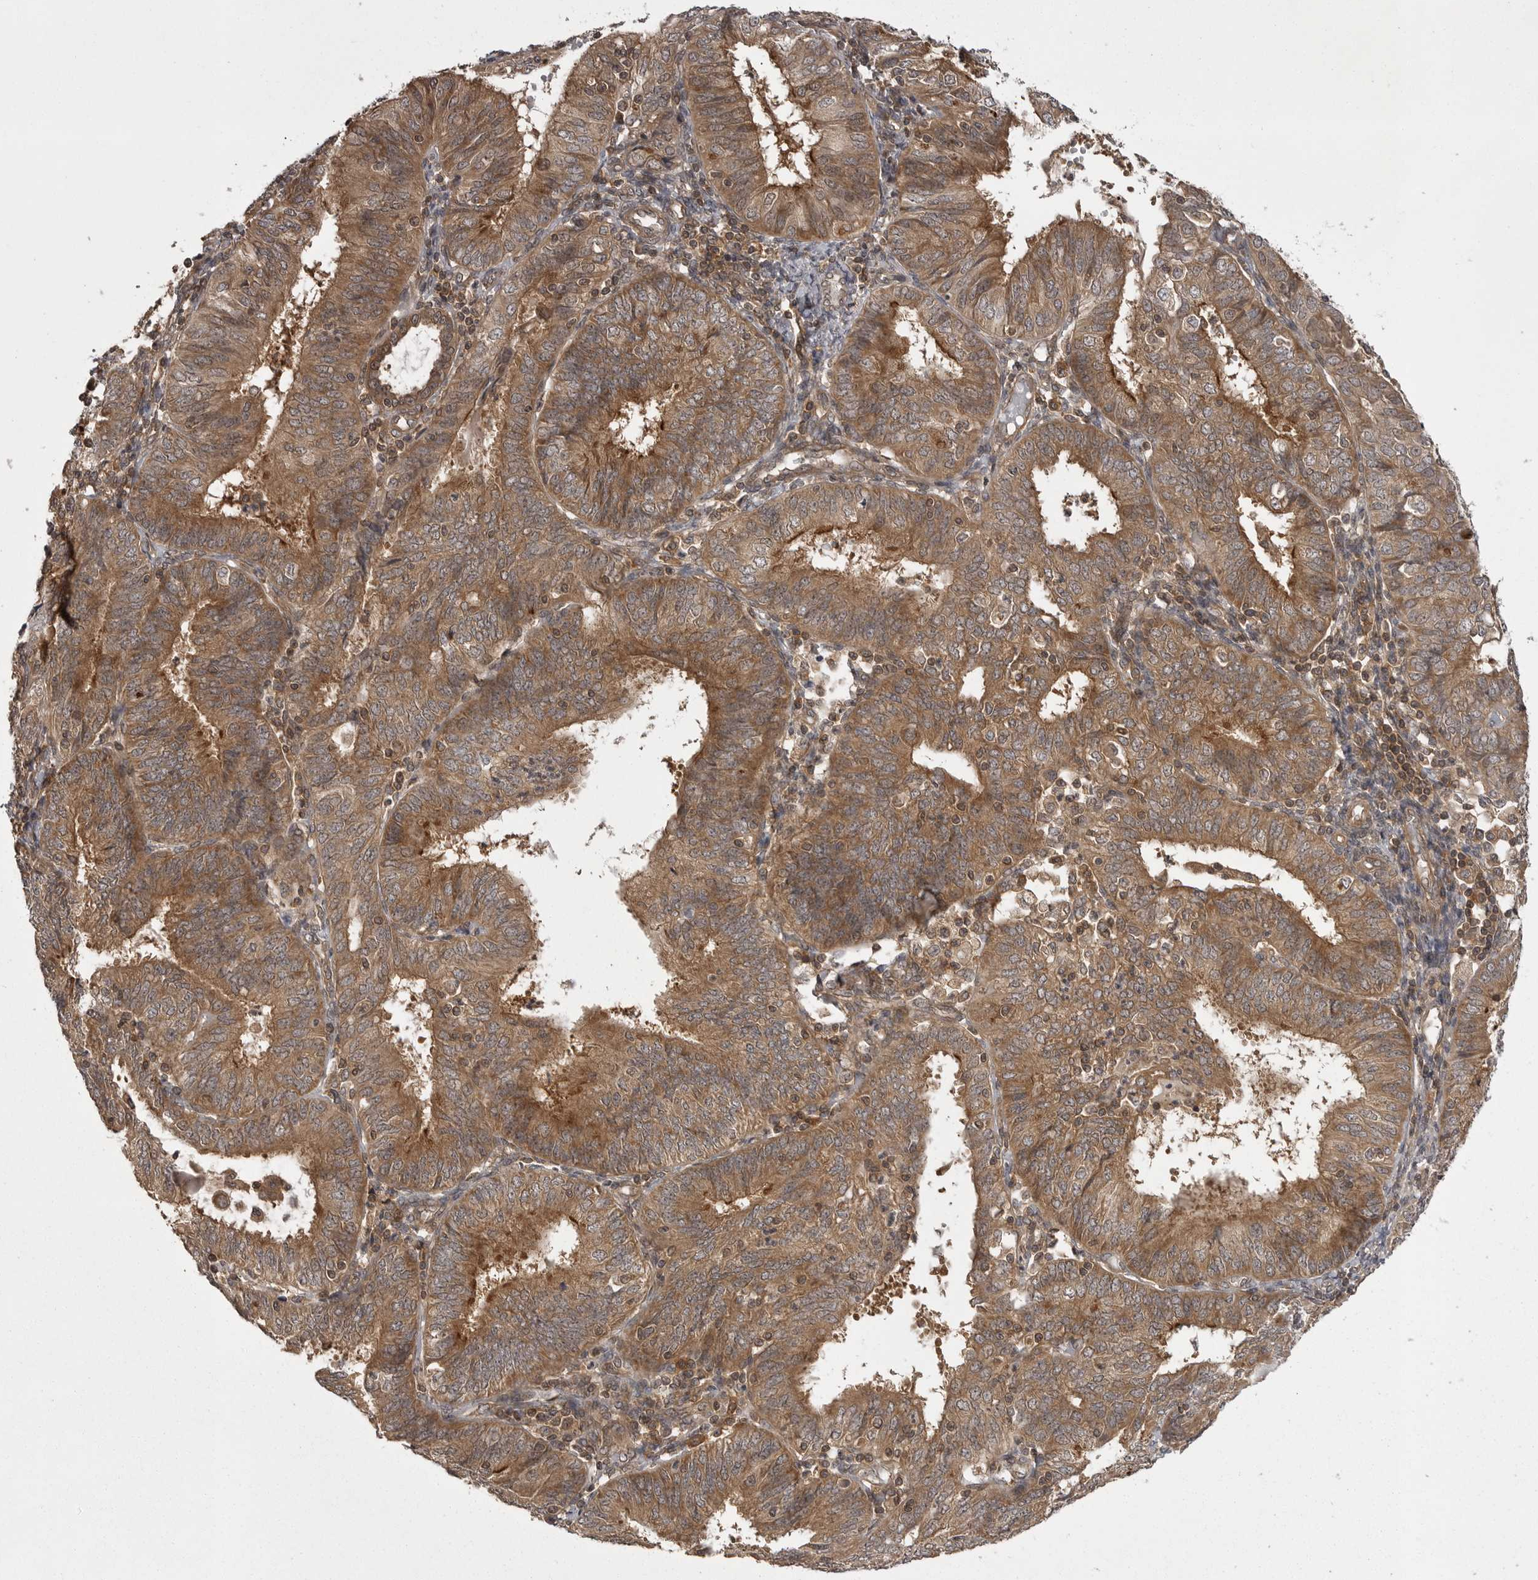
{"staining": {"intensity": "moderate", "quantity": ">75%", "location": "cytoplasmic/membranous"}, "tissue": "endometrial cancer", "cell_type": "Tumor cells", "image_type": "cancer", "snomed": [{"axis": "morphology", "description": "Adenocarcinoma, NOS"}, {"axis": "topography", "description": "Endometrium"}], "caption": "Immunohistochemical staining of human adenocarcinoma (endometrial) exhibits moderate cytoplasmic/membranous protein positivity in approximately >75% of tumor cells.", "gene": "STK24", "patient": {"sex": "female", "age": 58}}